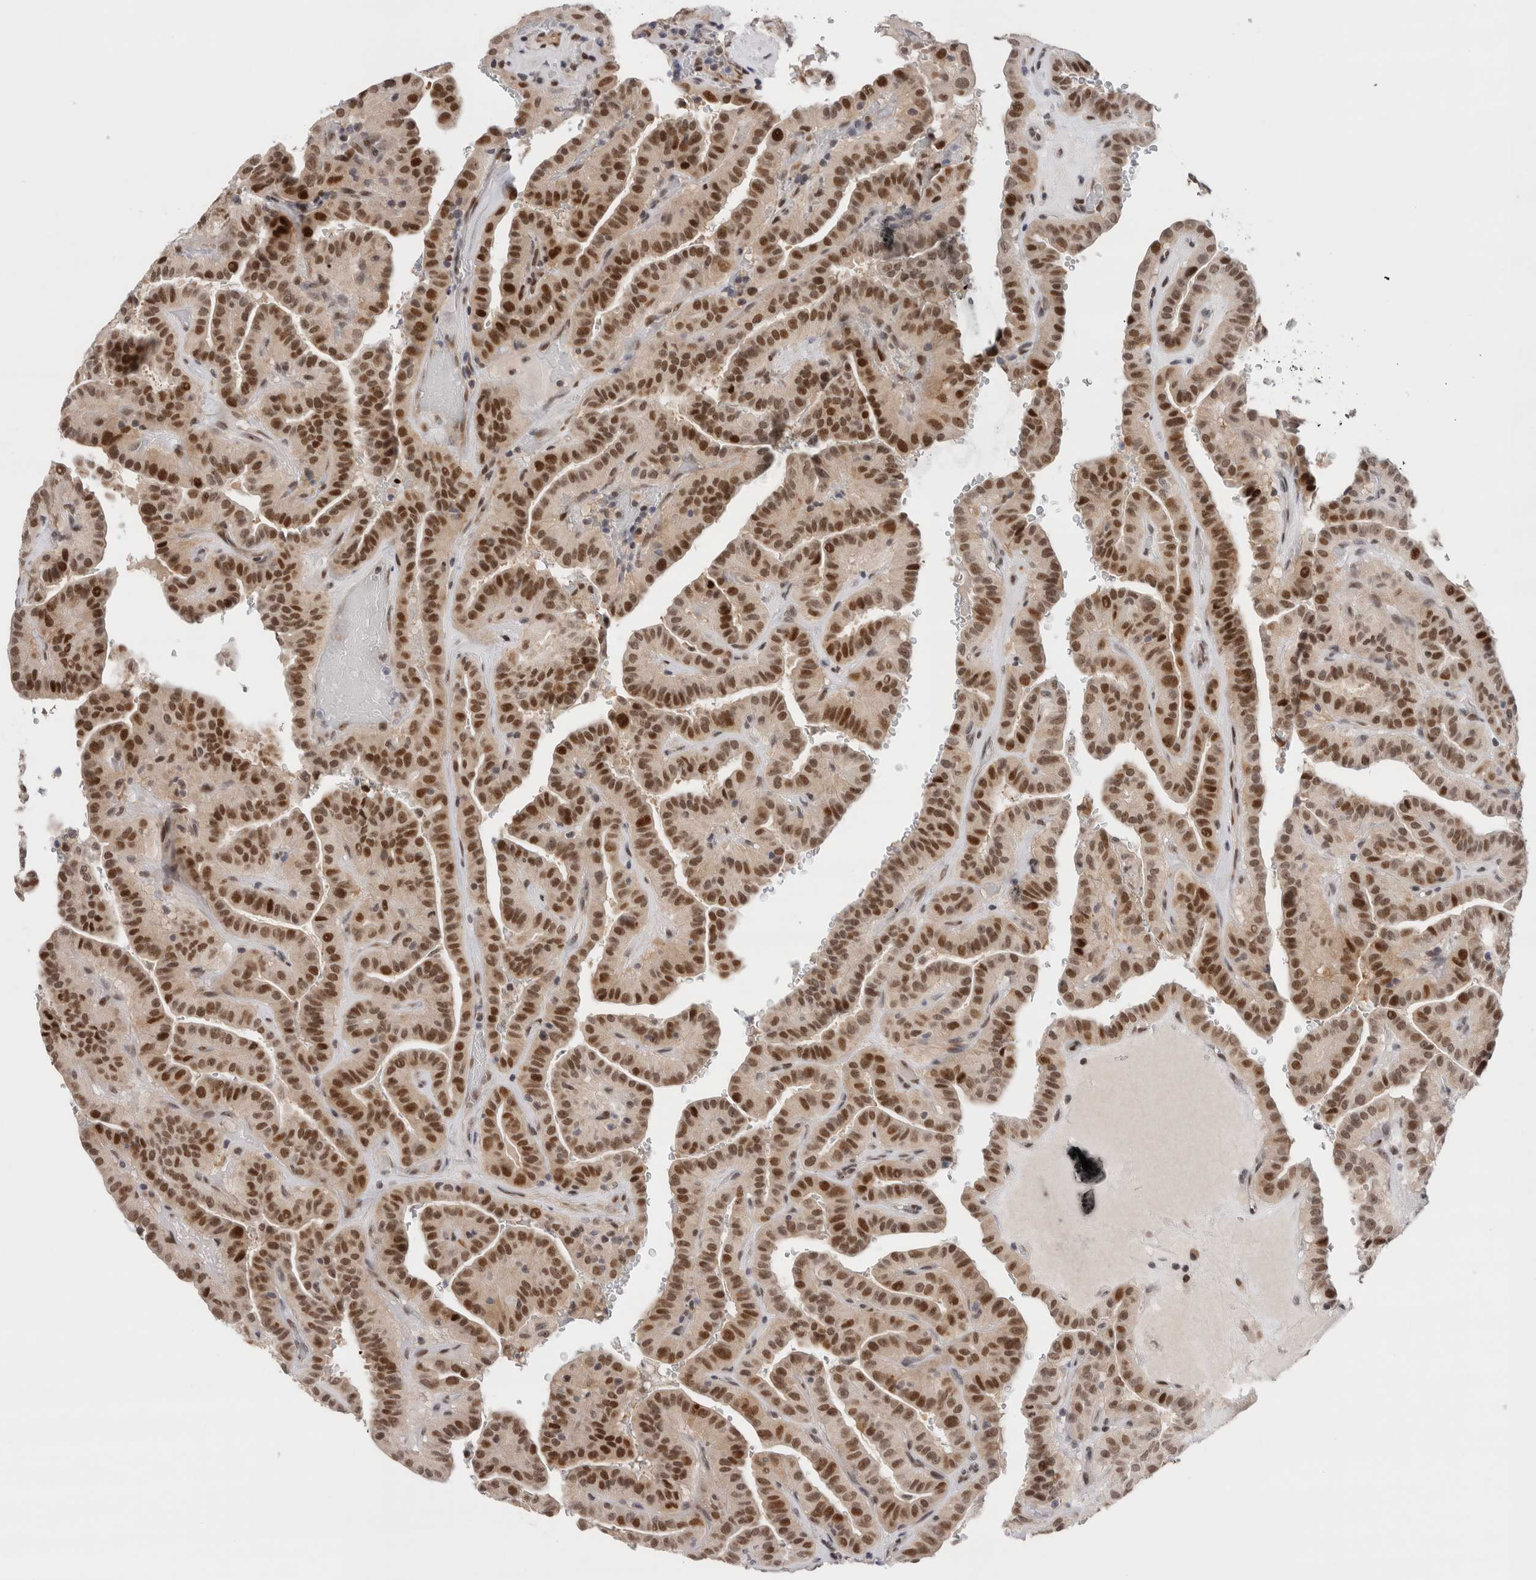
{"staining": {"intensity": "strong", "quantity": ">75%", "location": "nuclear"}, "tissue": "thyroid cancer", "cell_type": "Tumor cells", "image_type": "cancer", "snomed": [{"axis": "morphology", "description": "Papillary adenocarcinoma, NOS"}, {"axis": "topography", "description": "Thyroid gland"}], "caption": "Thyroid papillary adenocarcinoma tissue displays strong nuclear expression in about >75% of tumor cells, visualized by immunohistochemistry.", "gene": "ZNF521", "patient": {"sex": "male", "age": 77}}